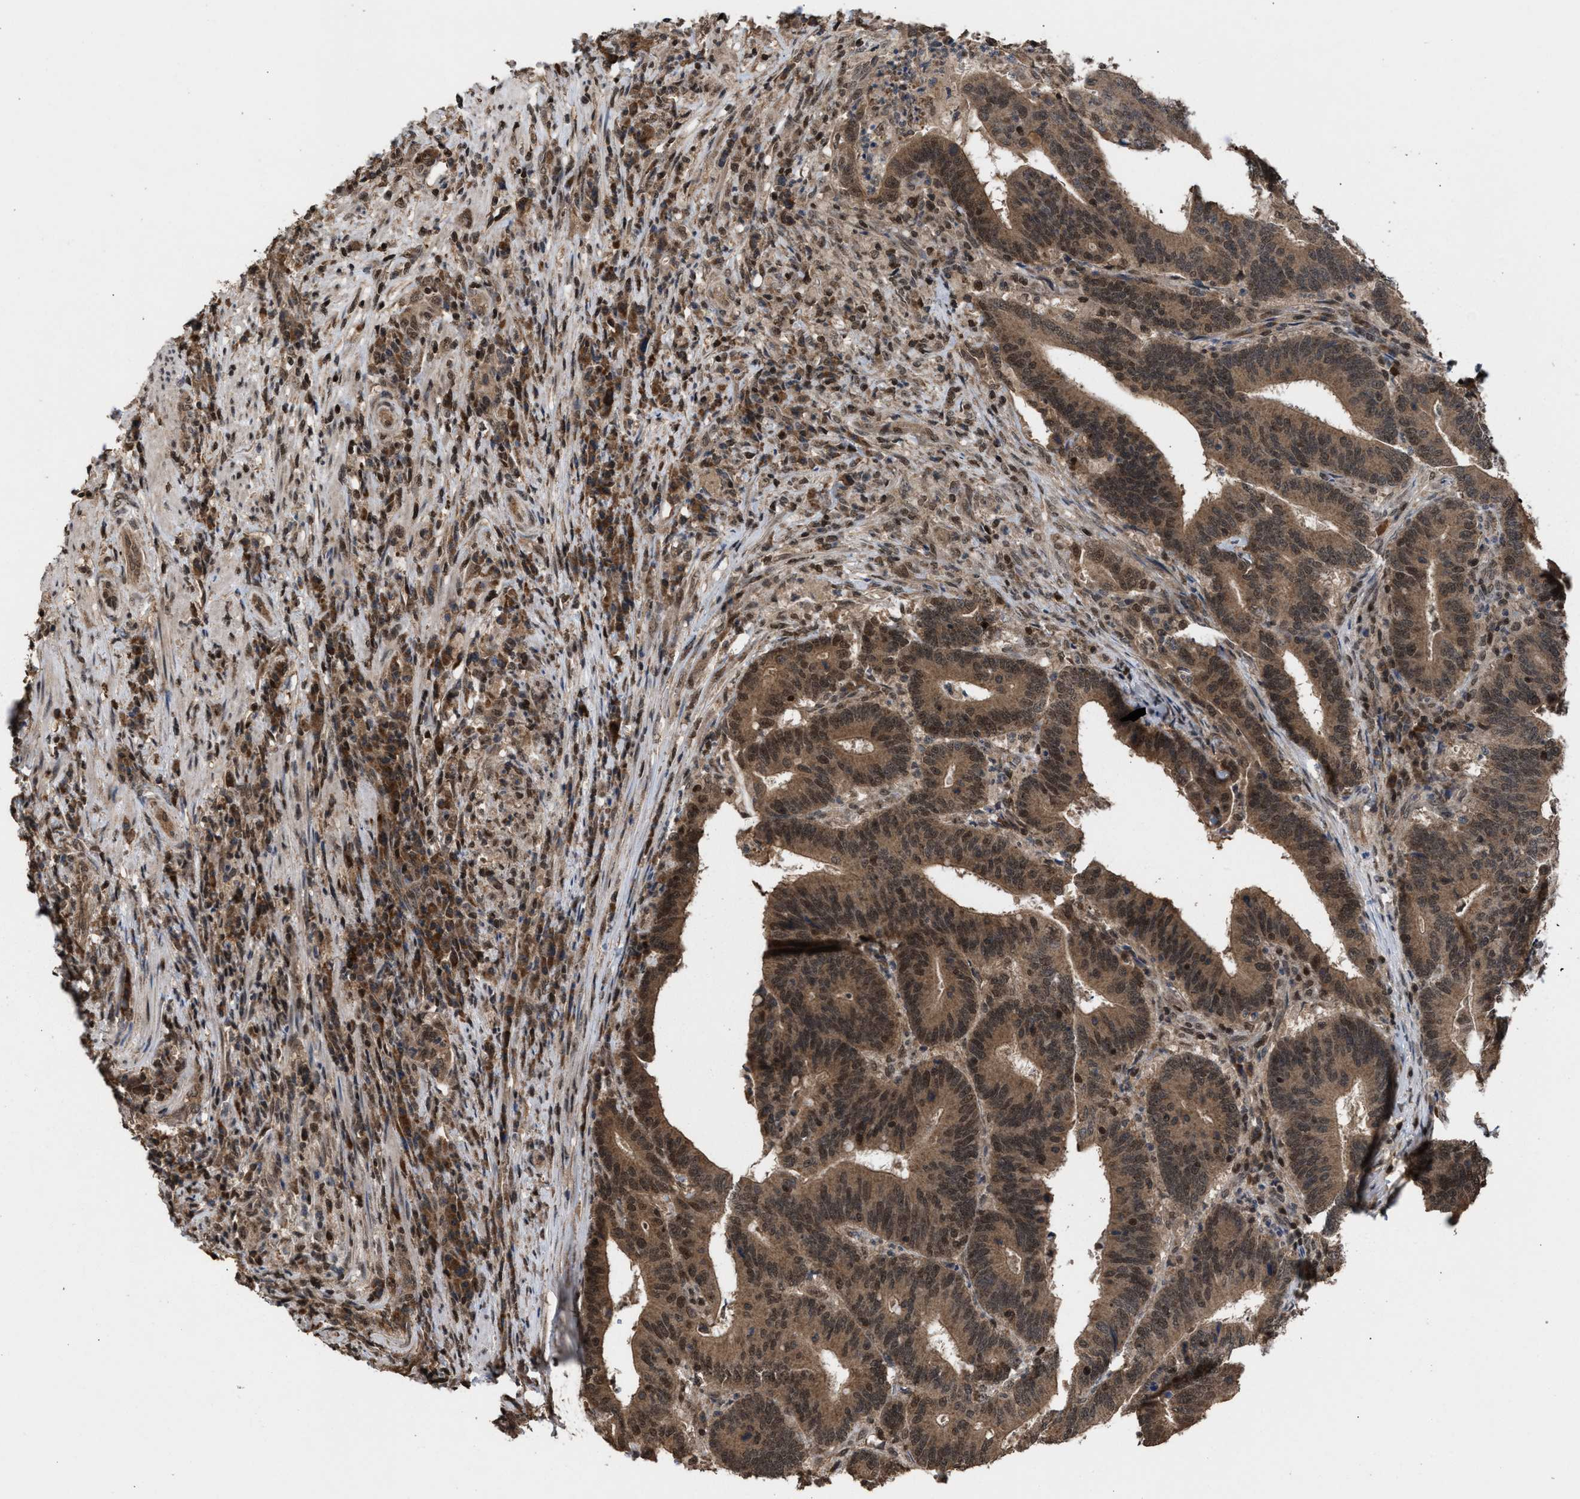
{"staining": {"intensity": "strong", "quantity": ">75%", "location": "cytoplasmic/membranous,nuclear"}, "tissue": "colorectal cancer", "cell_type": "Tumor cells", "image_type": "cancer", "snomed": [{"axis": "morphology", "description": "Adenocarcinoma, NOS"}, {"axis": "topography", "description": "Colon"}], "caption": "Human colorectal cancer stained with a protein marker reveals strong staining in tumor cells.", "gene": "C9orf78", "patient": {"sex": "female", "age": 66}}